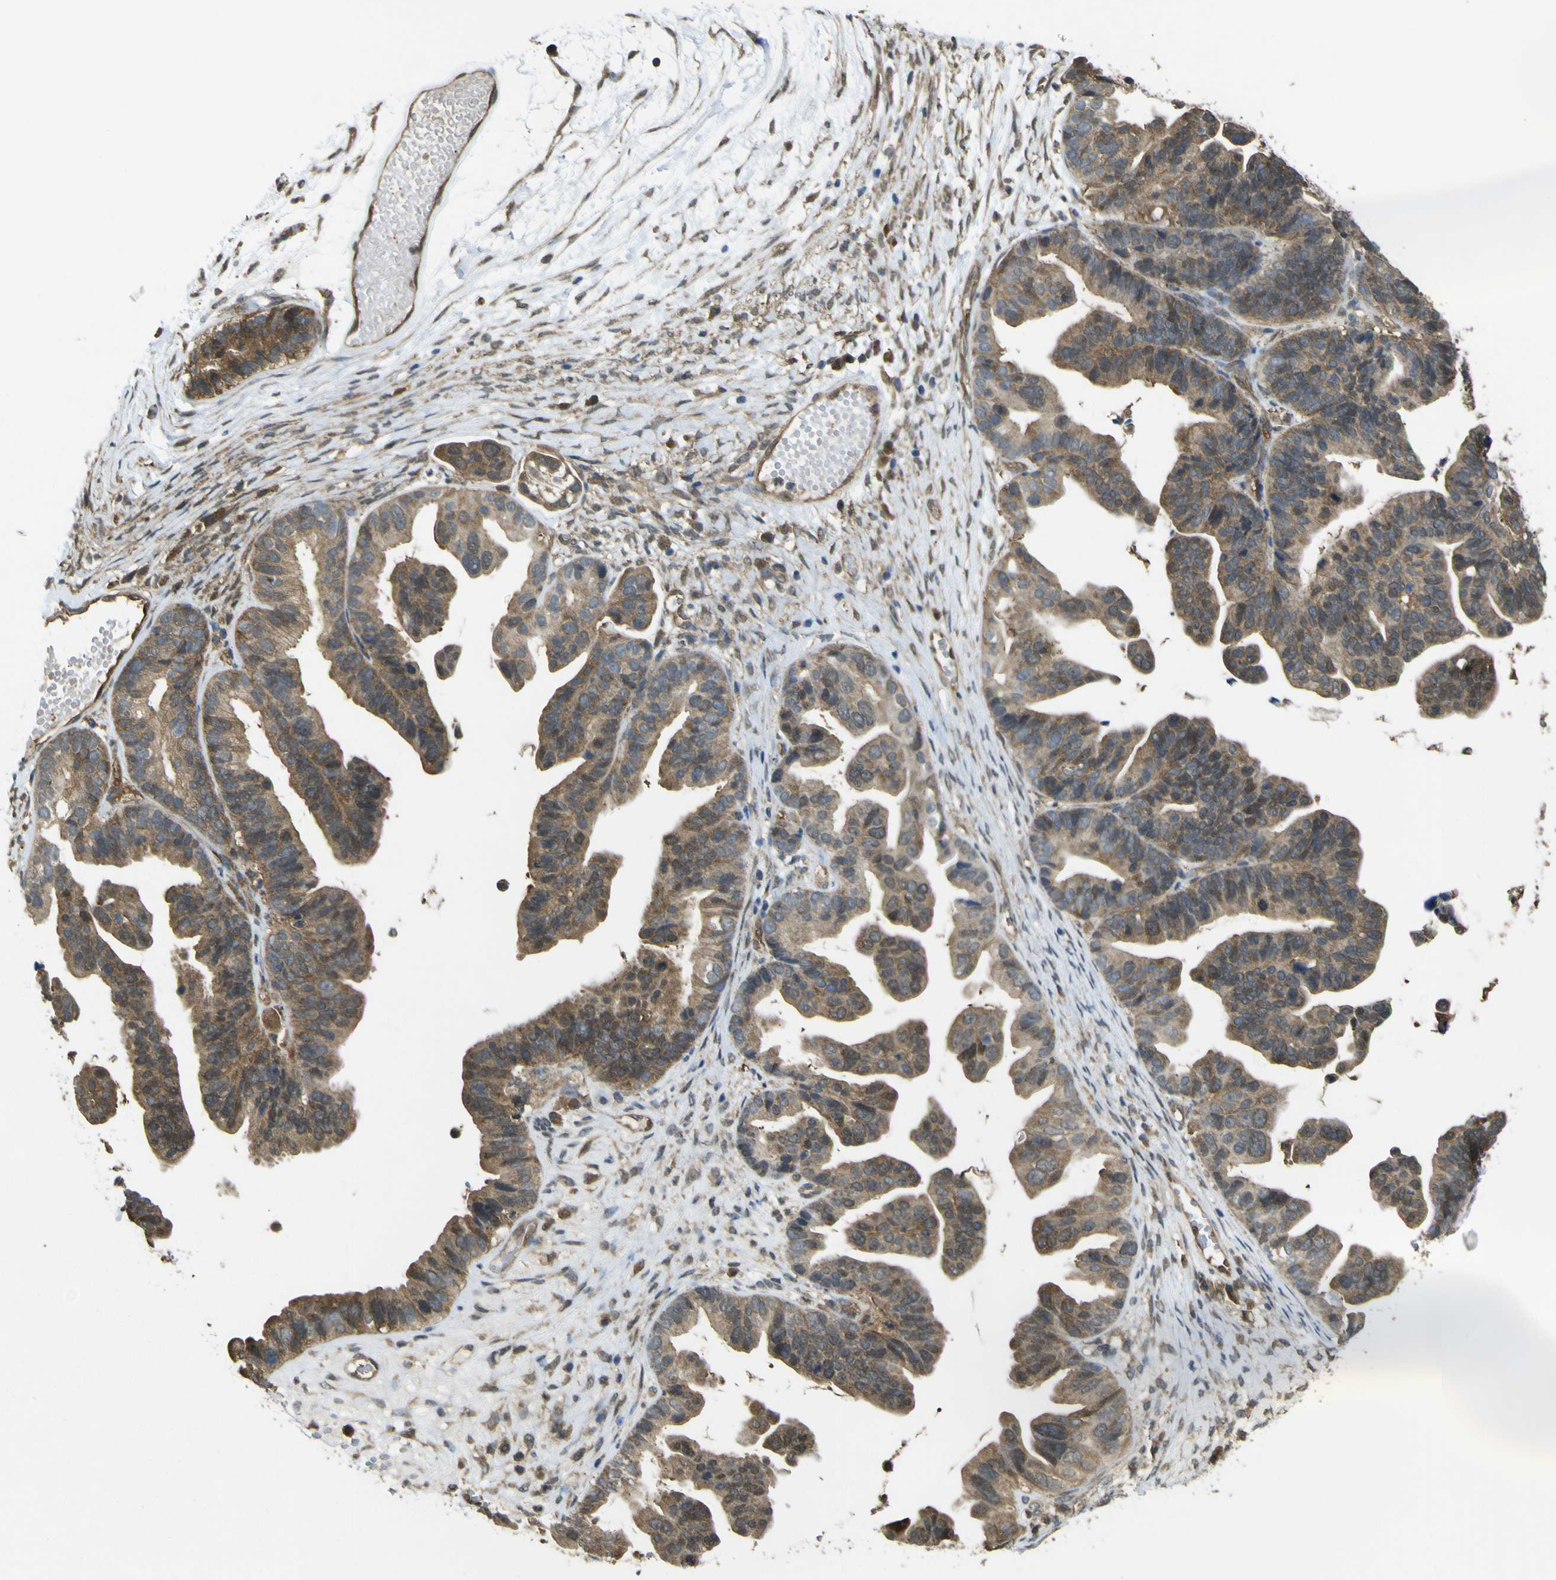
{"staining": {"intensity": "moderate", "quantity": ">75%", "location": "cytoplasmic/membranous"}, "tissue": "ovarian cancer", "cell_type": "Tumor cells", "image_type": "cancer", "snomed": [{"axis": "morphology", "description": "Cystadenocarcinoma, serous, NOS"}, {"axis": "topography", "description": "Ovary"}], "caption": "Protein staining displays moderate cytoplasmic/membranous staining in about >75% of tumor cells in serous cystadenocarcinoma (ovarian).", "gene": "YWHAG", "patient": {"sex": "female", "age": 56}}